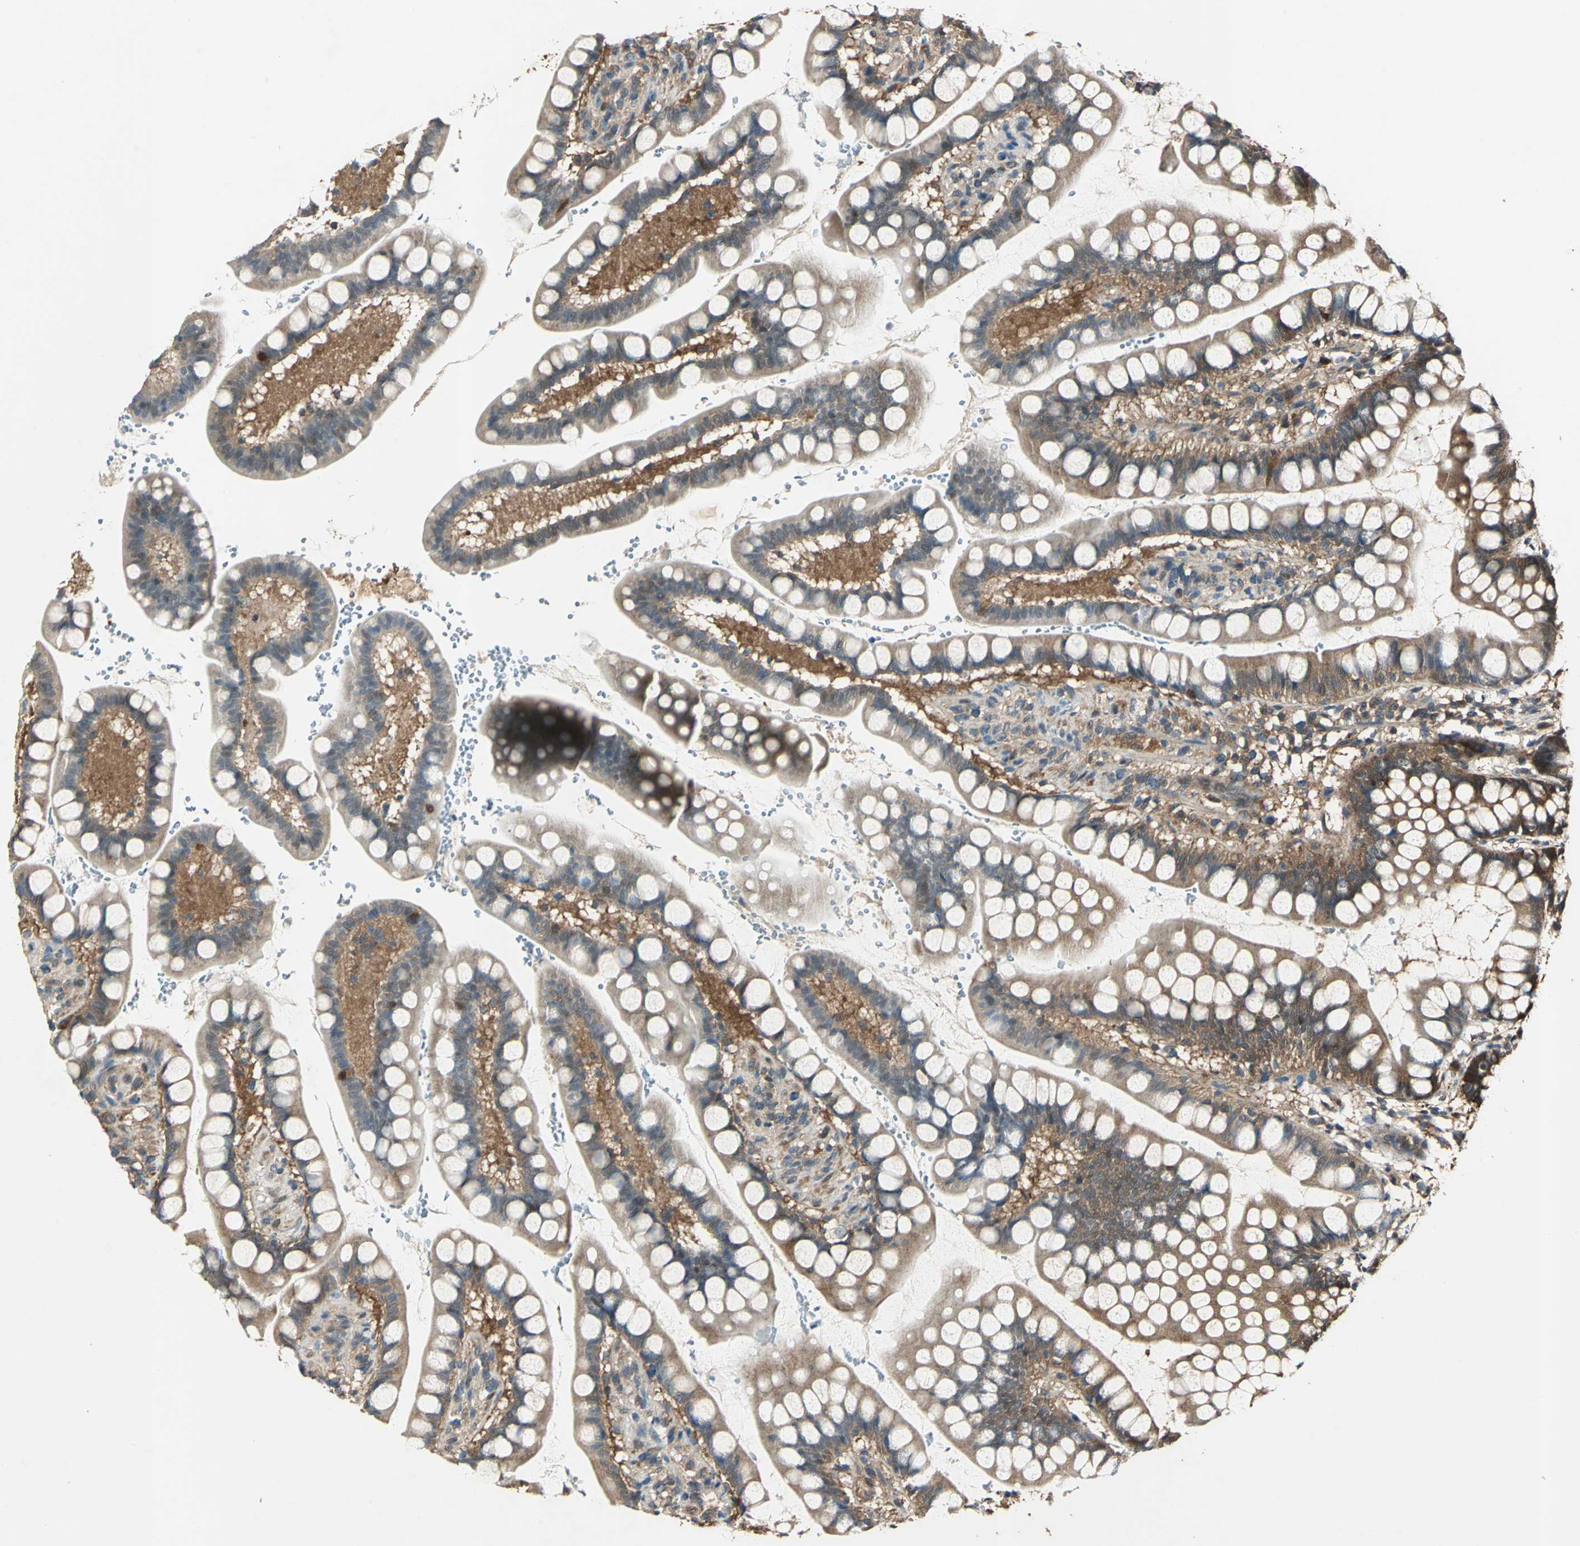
{"staining": {"intensity": "moderate", "quantity": ">75%", "location": "cytoplasmic/membranous"}, "tissue": "small intestine", "cell_type": "Glandular cells", "image_type": "normal", "snomed": [{"axis": "morphology", "description": "Normal tissue, NOS"}, {"axis": "topography", "description": "Small intestine"}], "caption": "Immunohistochemistry (IHC) of unremarkable small intestine exhibits medium levels of moderate cytoplasmic/membranous staining in about >75% of glandular cells.", "gene": "RRM2B", "patient": {"sex": "female", "age": 58}}